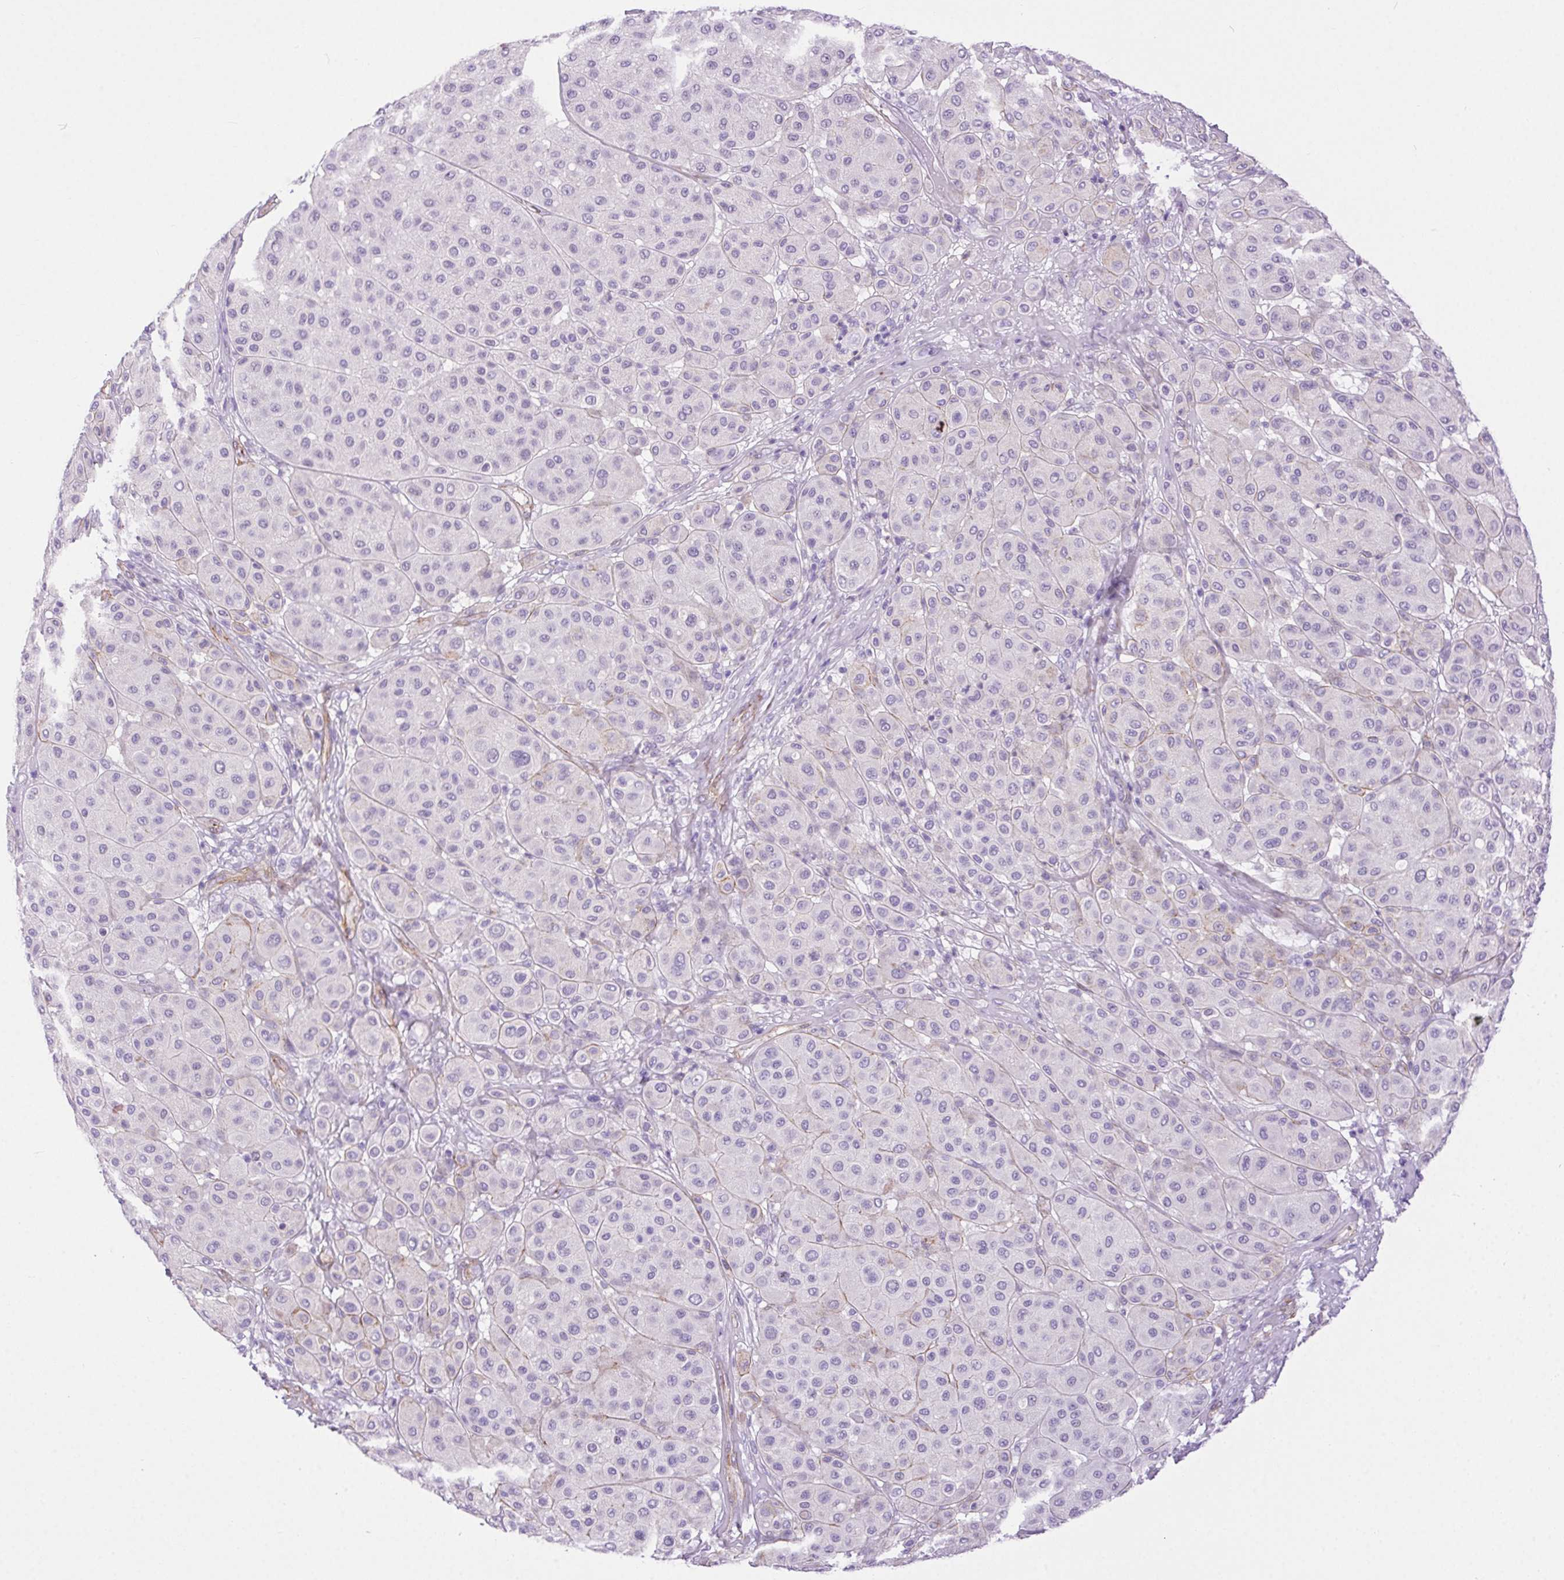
{"staining": {"intensity": "negative", "quantity": "none", "location": "none"}, "tissue": "melanoma", "cell_type": "Tumor cells", "image_type": "cancer", "snomed": [{"axis": "morphology", "description": "Malignant melanoma, Metastatic site"}, {"axis": "topography", "description": "Smooth muscle"}], "caption": "Tumor cells show no significant protein positivity in malignant melanoma (metastatic site).", "gene": "SHCBP1L", "patient": {"sex": "male", "age": 41}}